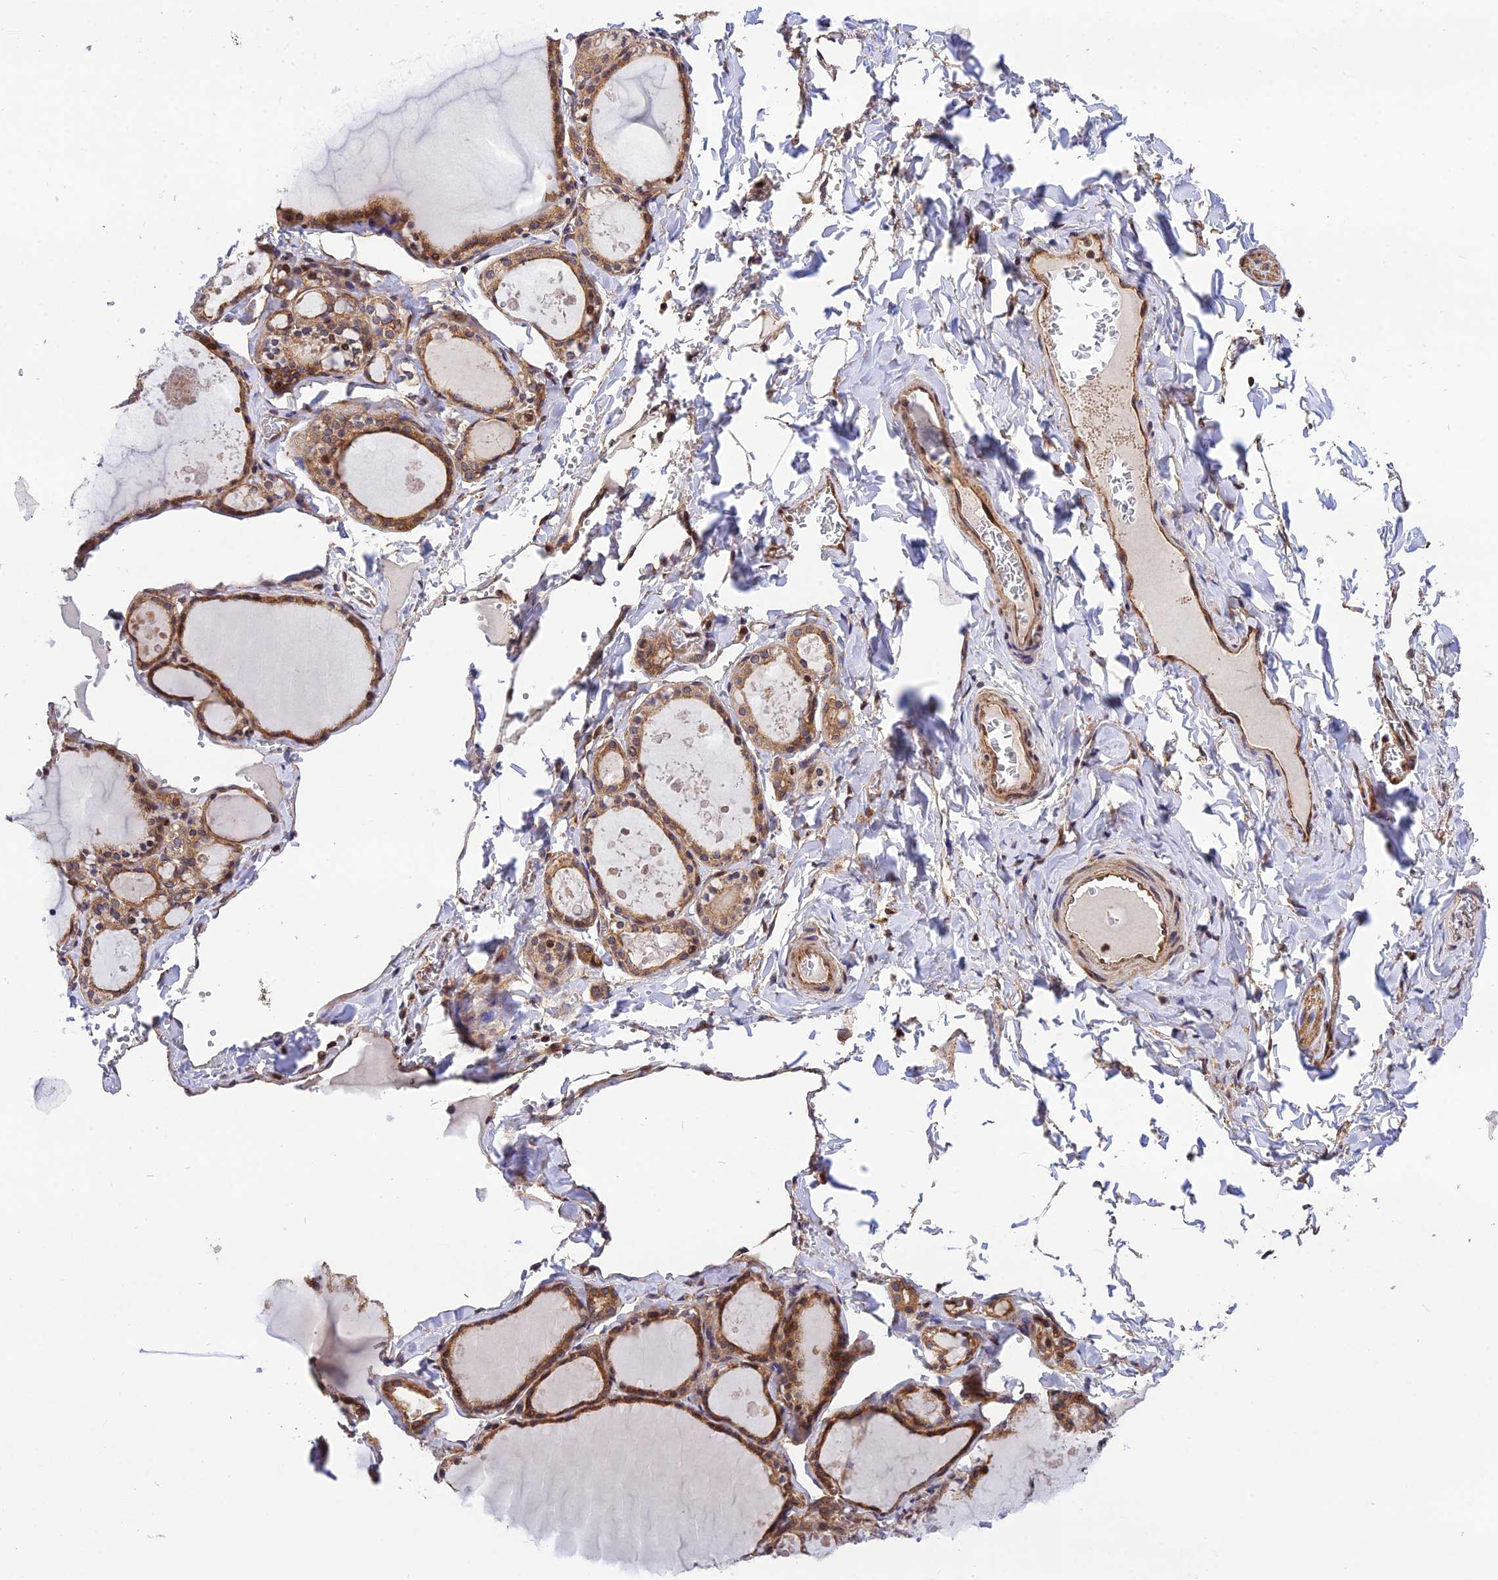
{"staining": {"intensity": "moderate", "quantity": ">75%", "location": "cytoplasmic/membranous"}, "tissue": "thyroid gland", "cell_type": "Glandular cells", "image_type": "normal", "snomed": [{"axis": "morphology", "description": "Normal tissue, NOS"}, {"axis": "topography", "description": "Thyroid gland"}], "caption": "Immunohistochemistry (IHC) micrograph of benign thyroid gland: human thyroid gland stained using immunohistochemistry (IHC) exhibits medium levels of moderate protein expression localized specifically in the cytoplasmic/membranous of glandular cells, appearing as a cytoplasmic/membranous brown color.", "gene": "SMG6", "patient": {"sex": "male", "age": 56}}